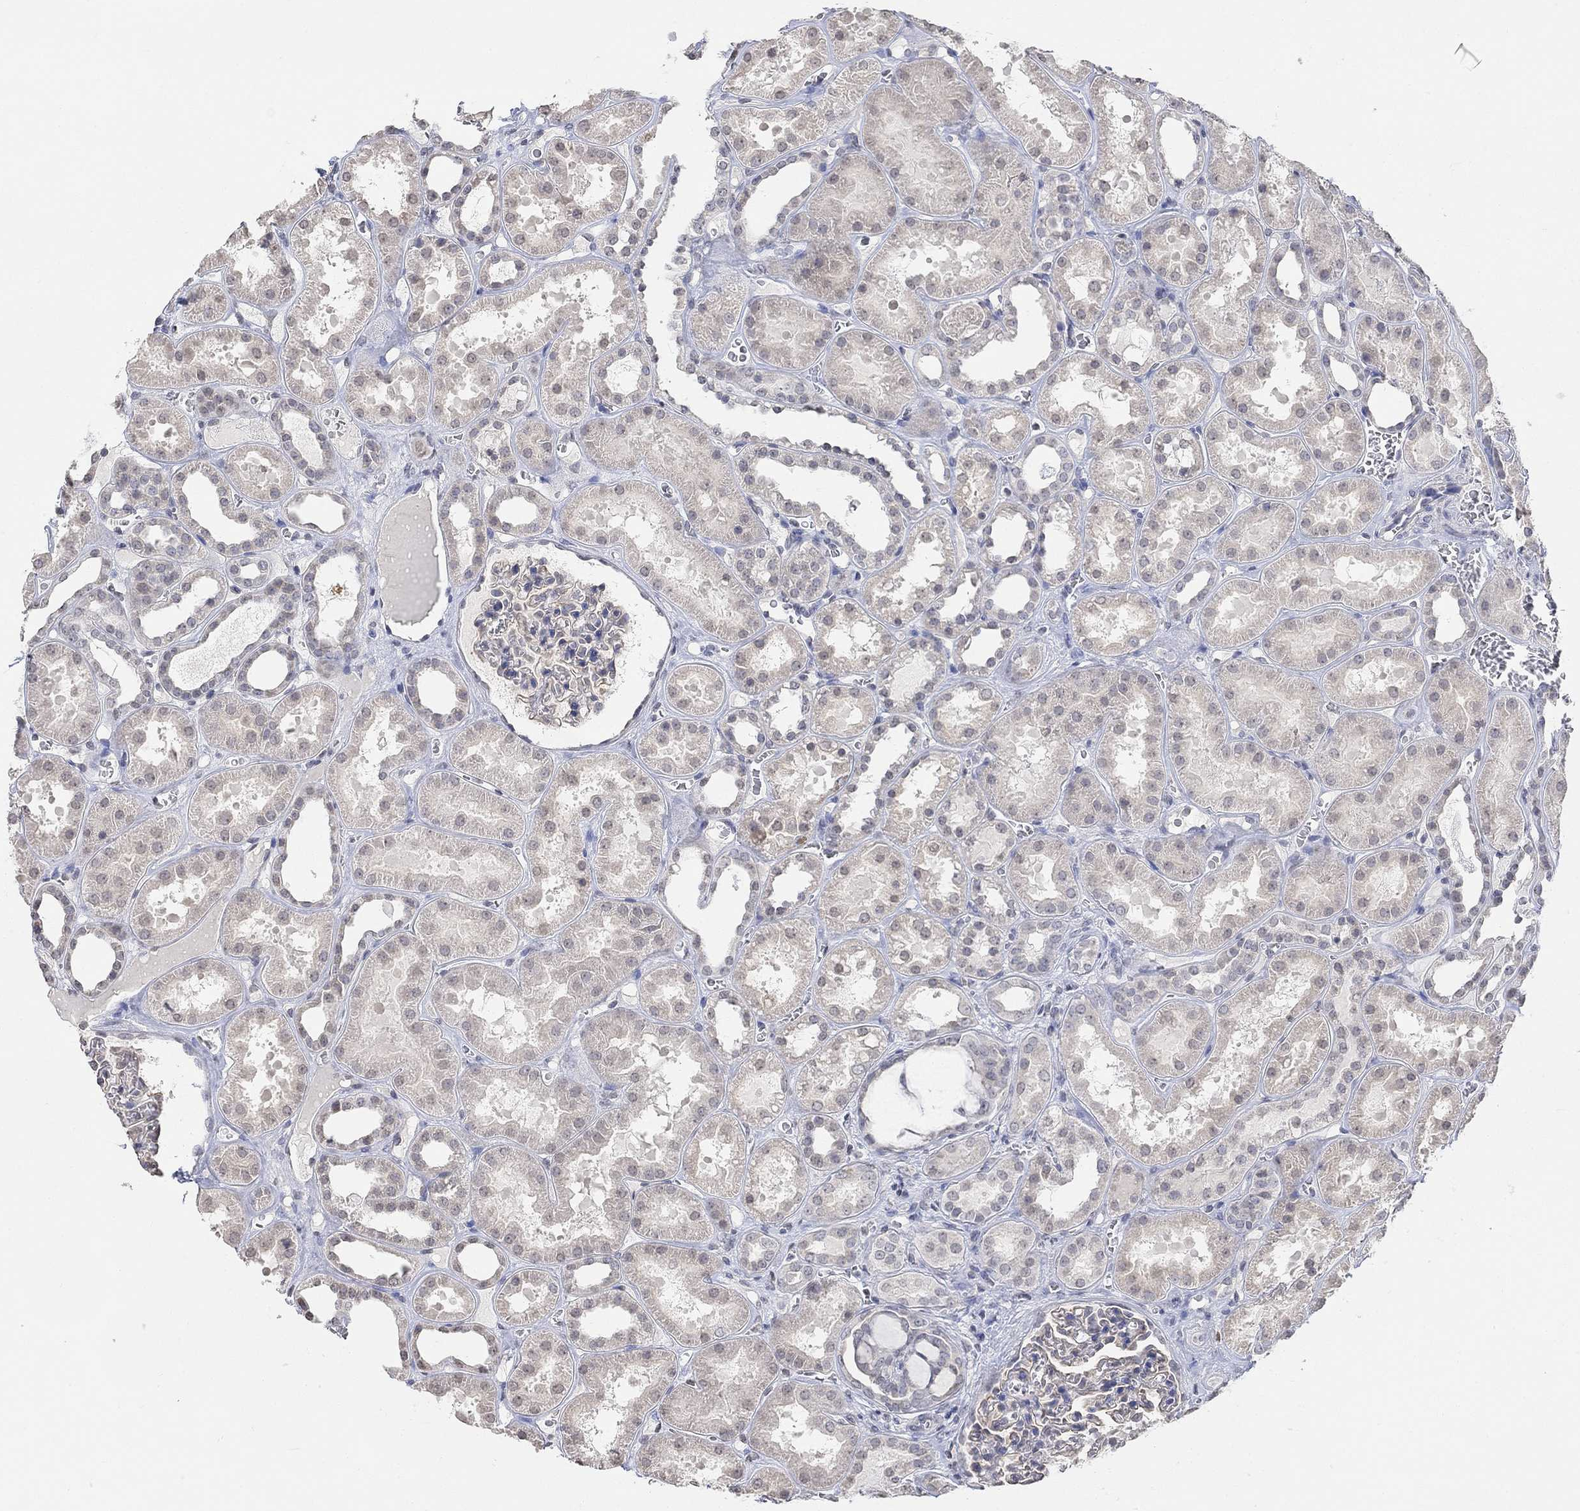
{"staining": {"intensity": "negative", "quantity": "none", "location": "none"}, "tissue": "kidney", "cell_type": "Cells in glomeruli", "image_type": "normal", "snomed": [{"axis": "morphology", "description": "Normal tissue, NOS"}, {"axis": "topography", "description": "Kidney"}], "caption": "High magnification brightfield microscopy of unremarkable kidney stained with DAB (3,3'-diaminobenzidine) (brown) and counterstained with hematoxylin (blue): cells in glomeruli show no significant expression.", "gene": "TMEM255A", "patient": {"sex": "female", "age": 41}}